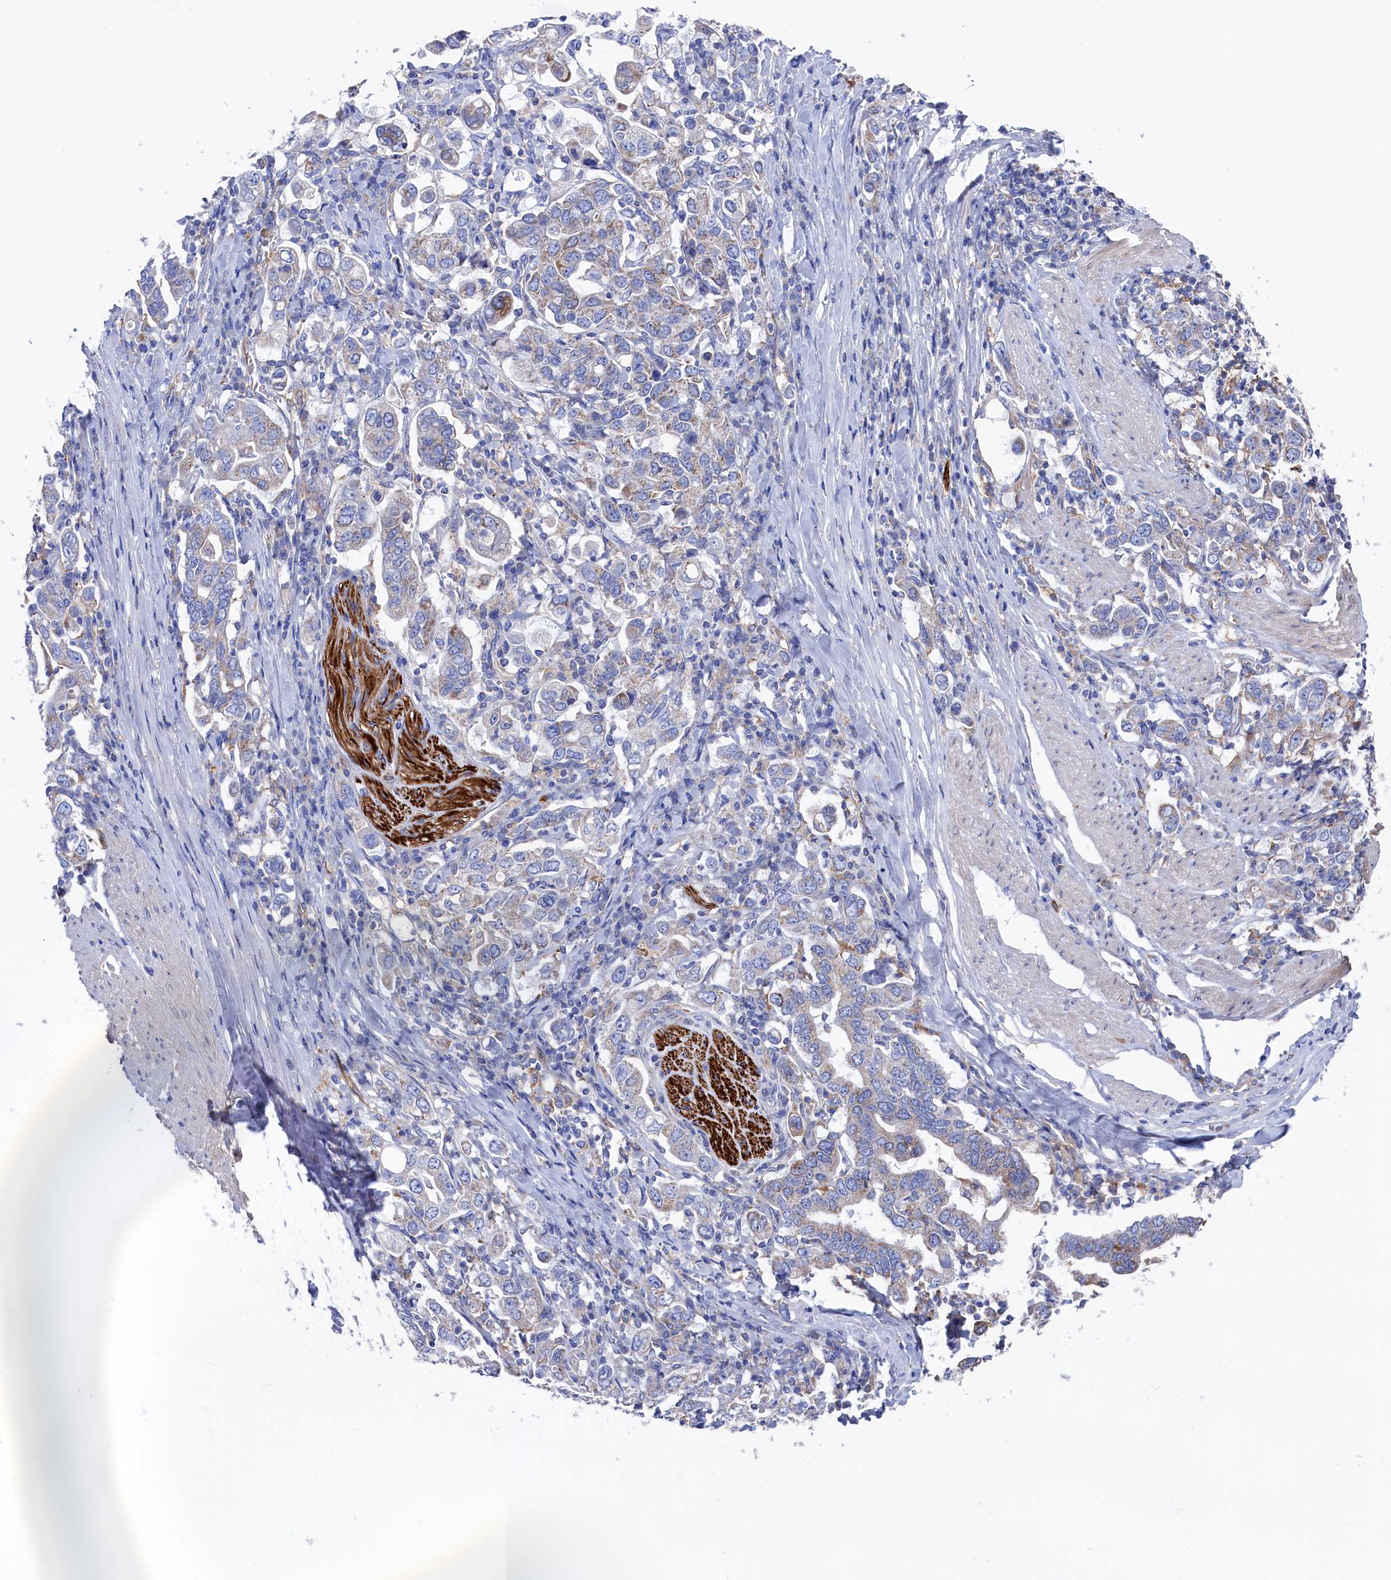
{"staining": {"intensity": "negative", "quantity": "none", "location": "none"}, "tissue": "stomach cancer", "cell_type": "Tumor cells", "image_type": "cancer", "snomed": [{"axis": "morphology", "description": "Adenocarcinoma, NOS"}, {"axis": "topography", "description": "Stomach, upper"}], "caption": "The histopathology image shows no staining of tumor cells in adenocarcinoma (stomach).", "gene": "C12orf73", "patient": {"sex": "male", "age": 62}}